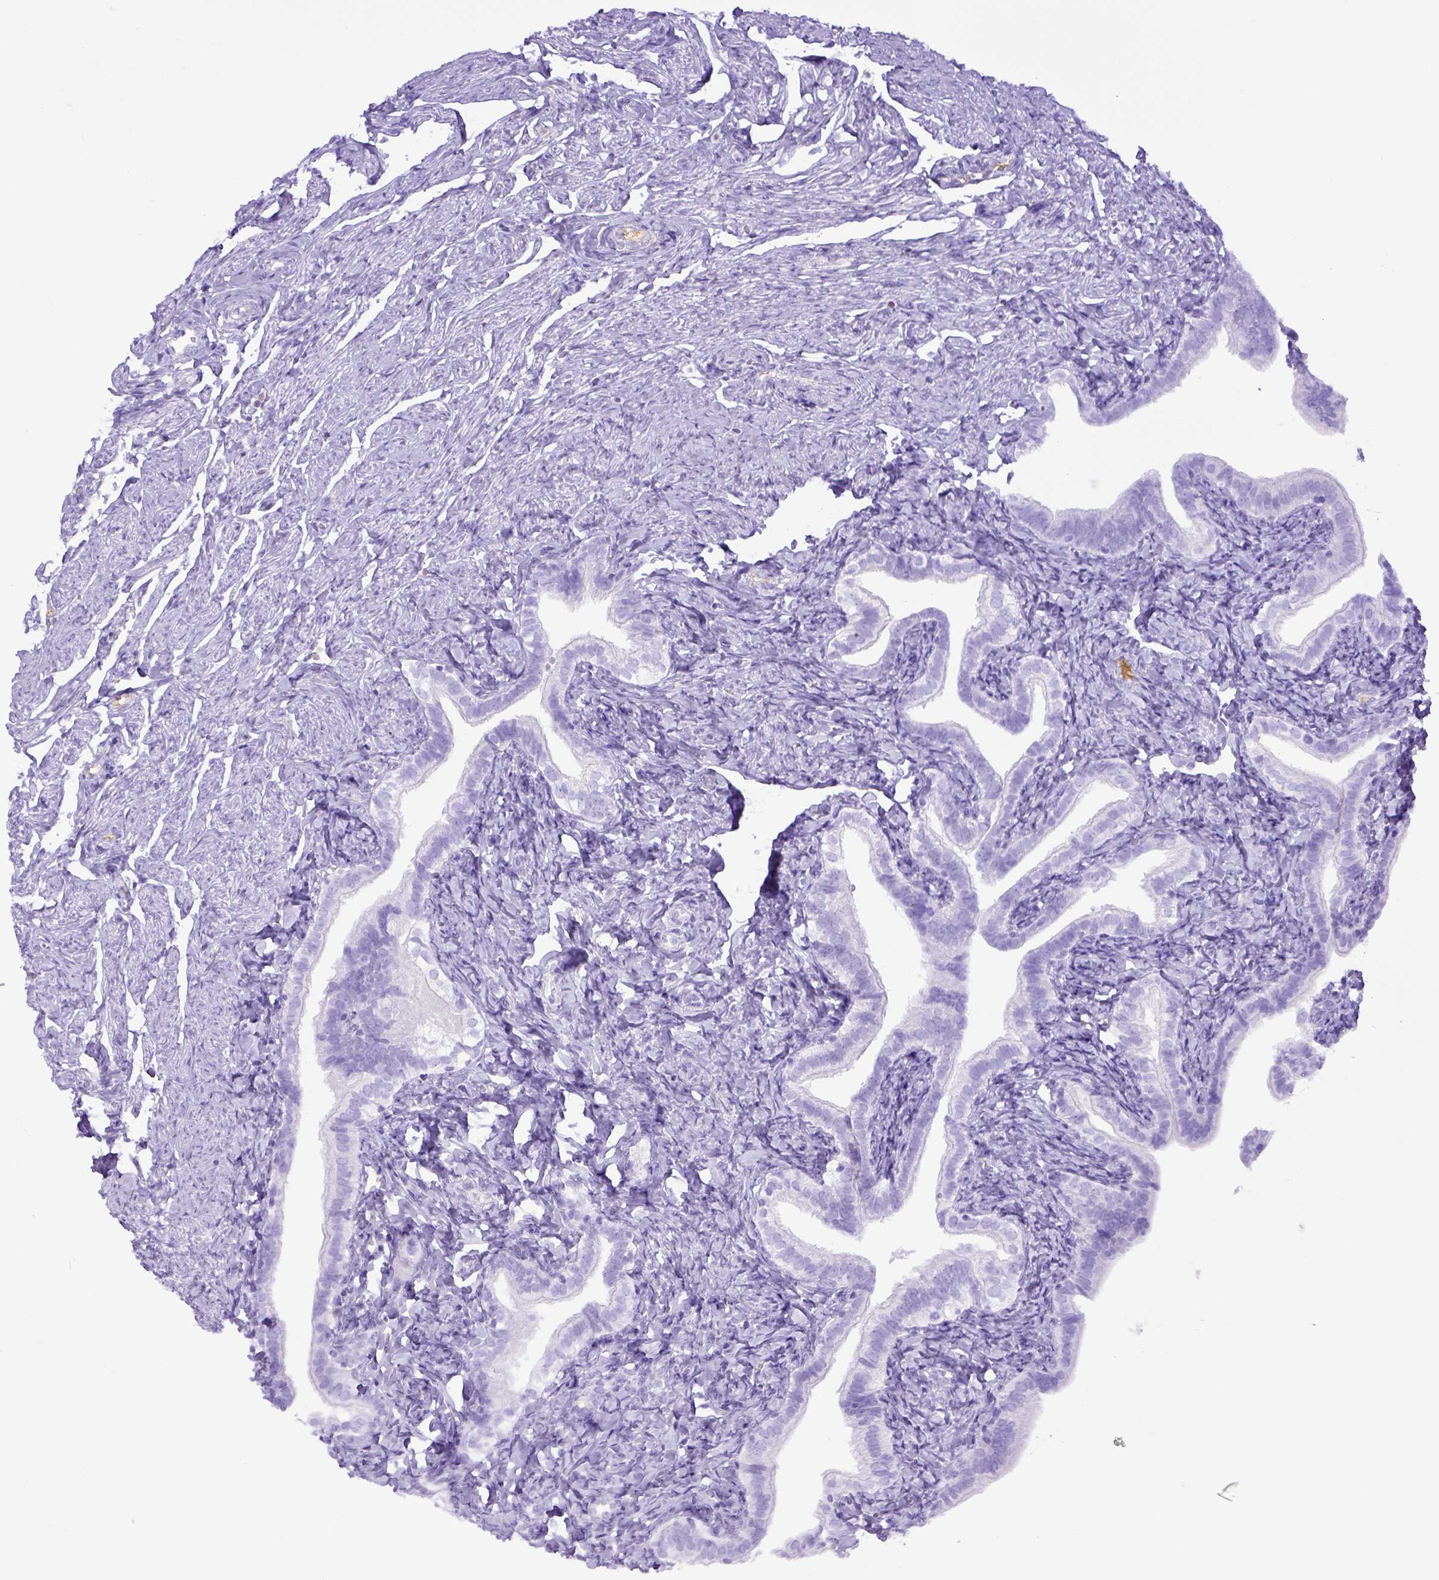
{"staining": {"intensity": "negative", "quantity": "none", "location": "none"}, "tissue": "fallopian tube", "cell_type": "Glandular cells", "image_type": "normal", "snomed": [{"axis": "morphology", "description": "Normal tissue, NOS"}, {"axis": "topography", "description": "Fallopian tube"}], "caption": "Immunohistochemistry (IHC) of normal human fallopian tube demonstrates no staining in glandular cells.", "gene": "ITIH4", "patient": {"sex": "female", "age": 41}}